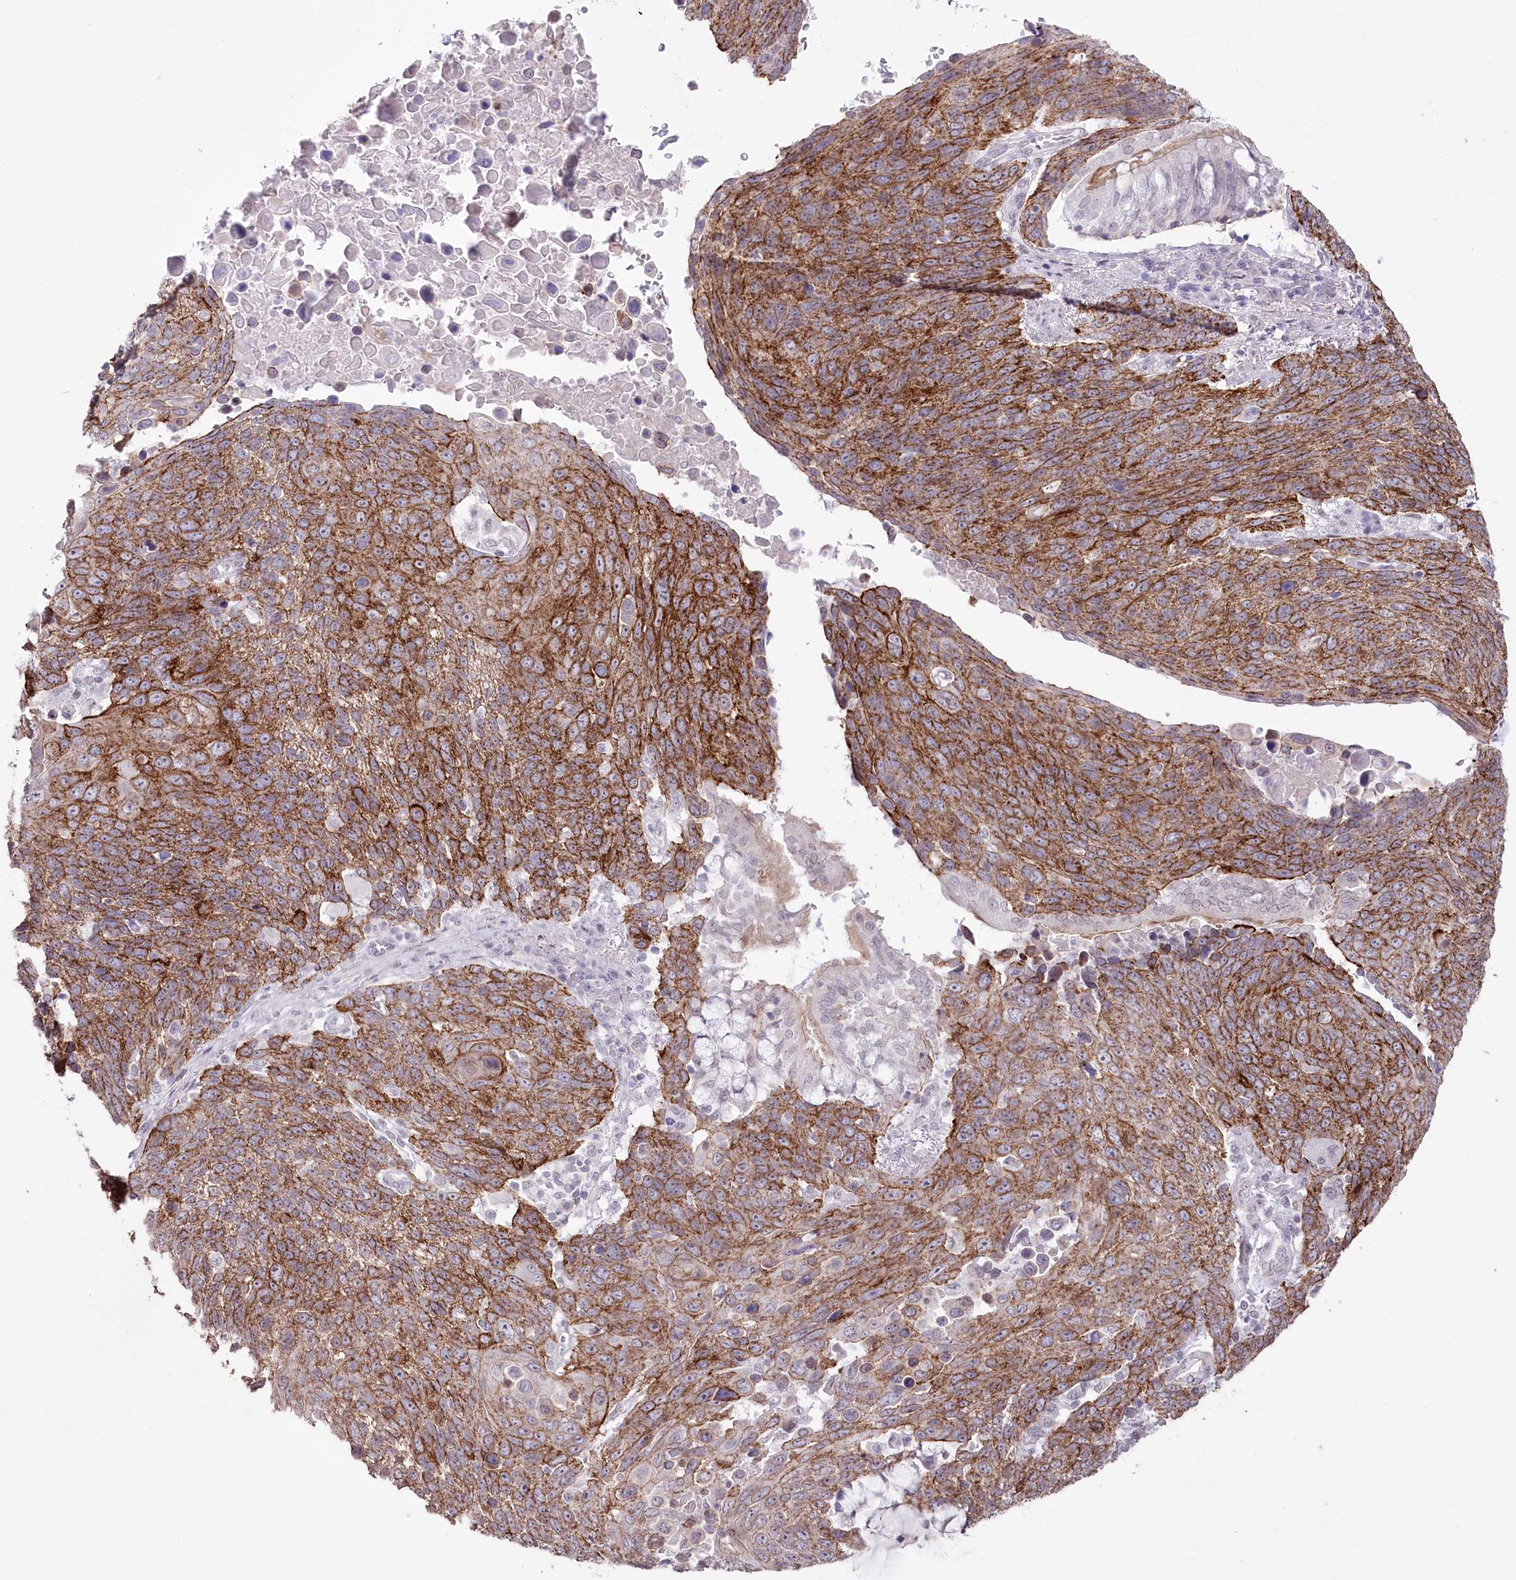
{"staining": {"intensity": "strong", "quantity": ">75%", "location": "cytoplasmic/membranous"}, "tissue": "lung cancer", "cell_type": "Tumor cells", "image_type": "cancer", "snomed": [{"axis": "morphology", "description": "Squamous cell carcinoma, NOS"}, {"axis": "topography", "description": "Lung"}], "caption": "Squamous cell carcinoma (lung) stained with DAB (3,3'-diaminobenzidine) immunohistochemistry (IHC) displays high levels of strong cytoplasmic/membranous positivity in approximately >75% of tumor cells.", "gene": "SLC39A10", "patient": {"sex": "male", "age": 66}}